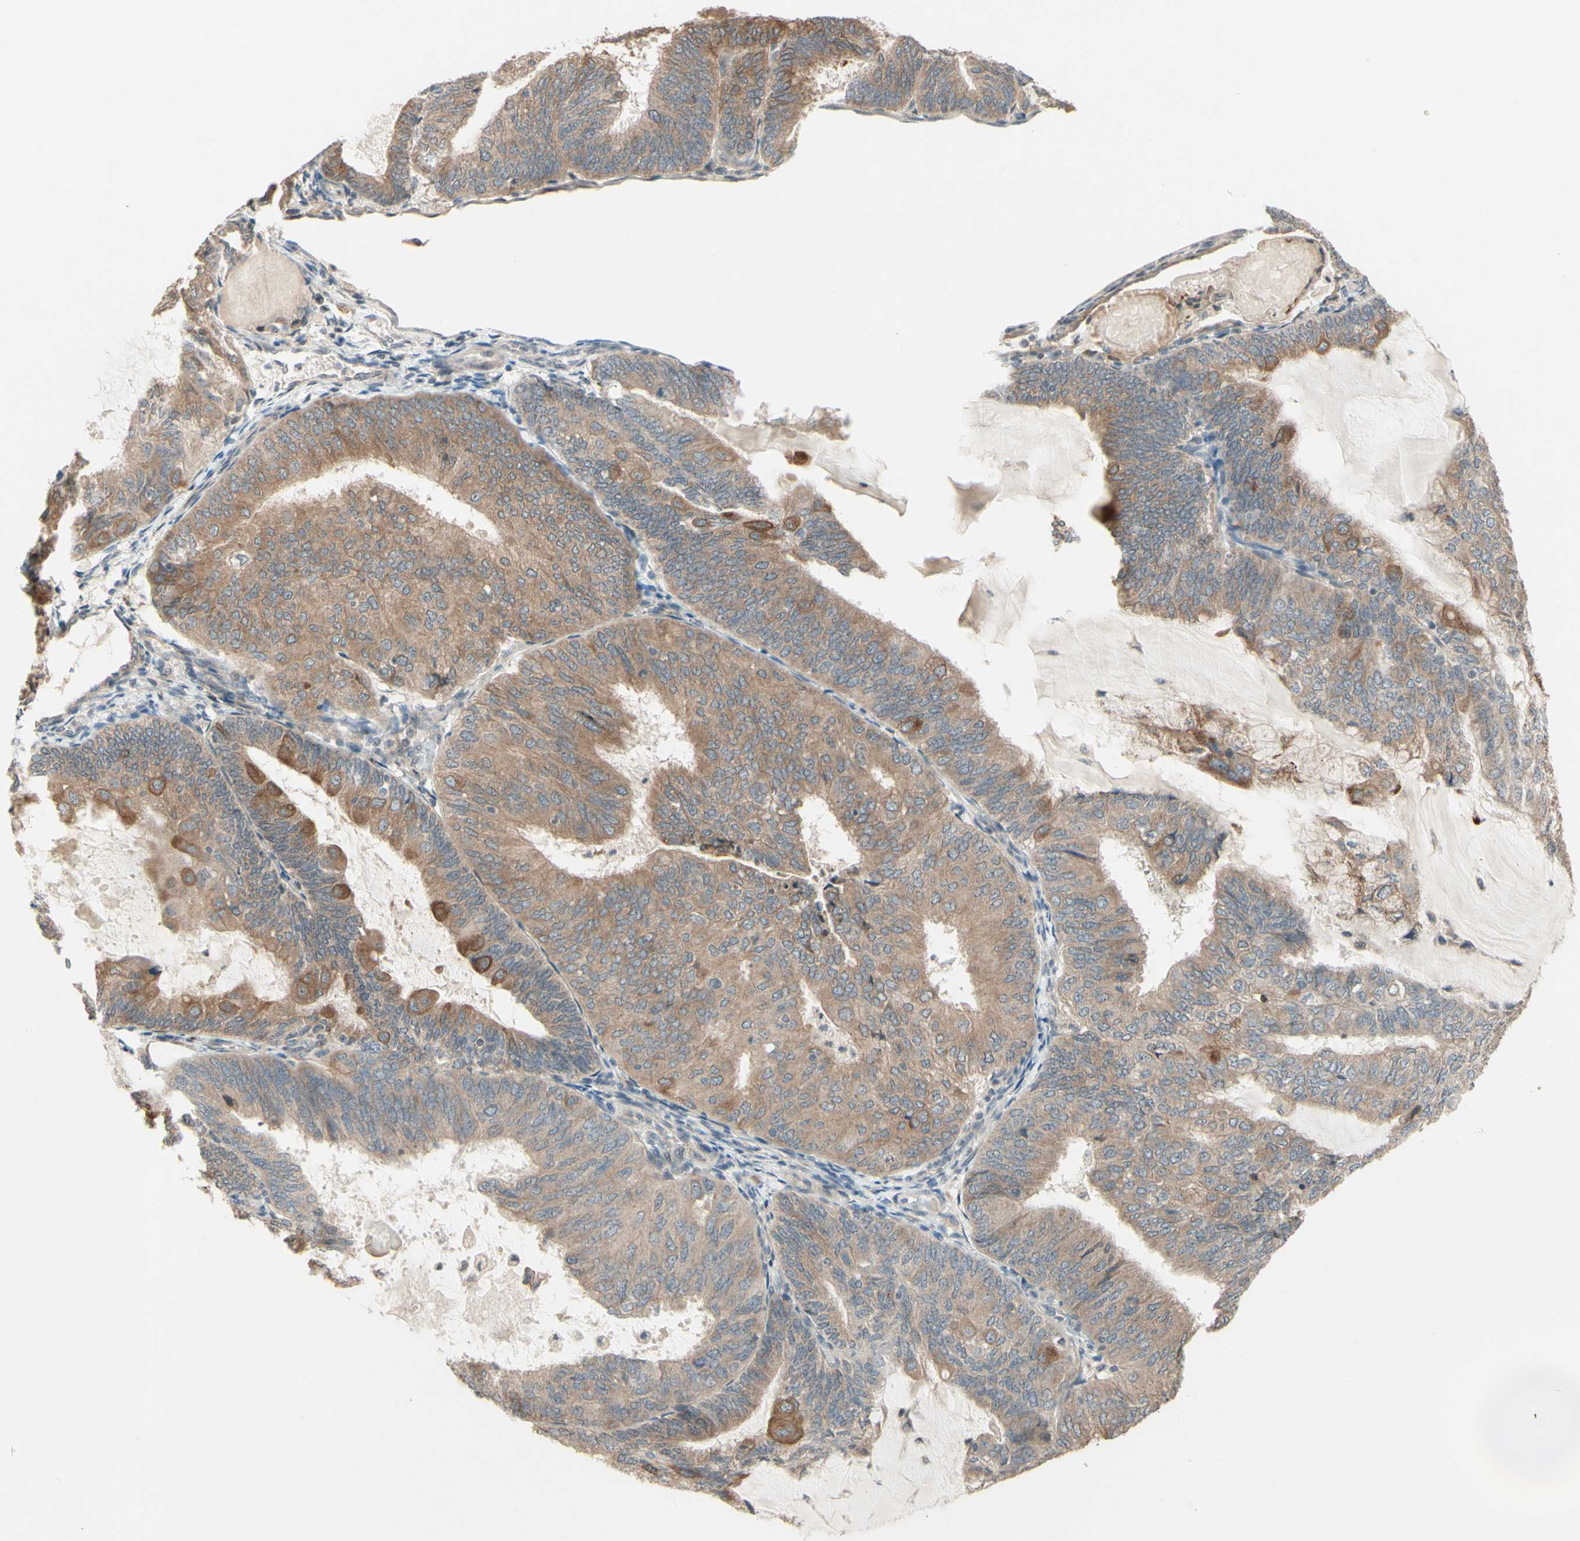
{"staining": {"intensity": "moderate", "quantity": ">75%", "location": "cytoplasmic/membranous"}, "tissue": "endometrial cancer", "cell_type": "Tumor cells", "image_type": "cancer", "snomed": [{"axis": "morphology", "description": "Adenocarcinoma, NOS"}, {"axis": "topography", "description": "Endometrium"}], "caption": "Tumor cells display medium levels of moderate cytoplasmic/membranous positivity in approximately >75% of cells in human endometrial adenocarcinoma.", "gene": "ZW10", "patient": {"sex": "female", "age": 81}}